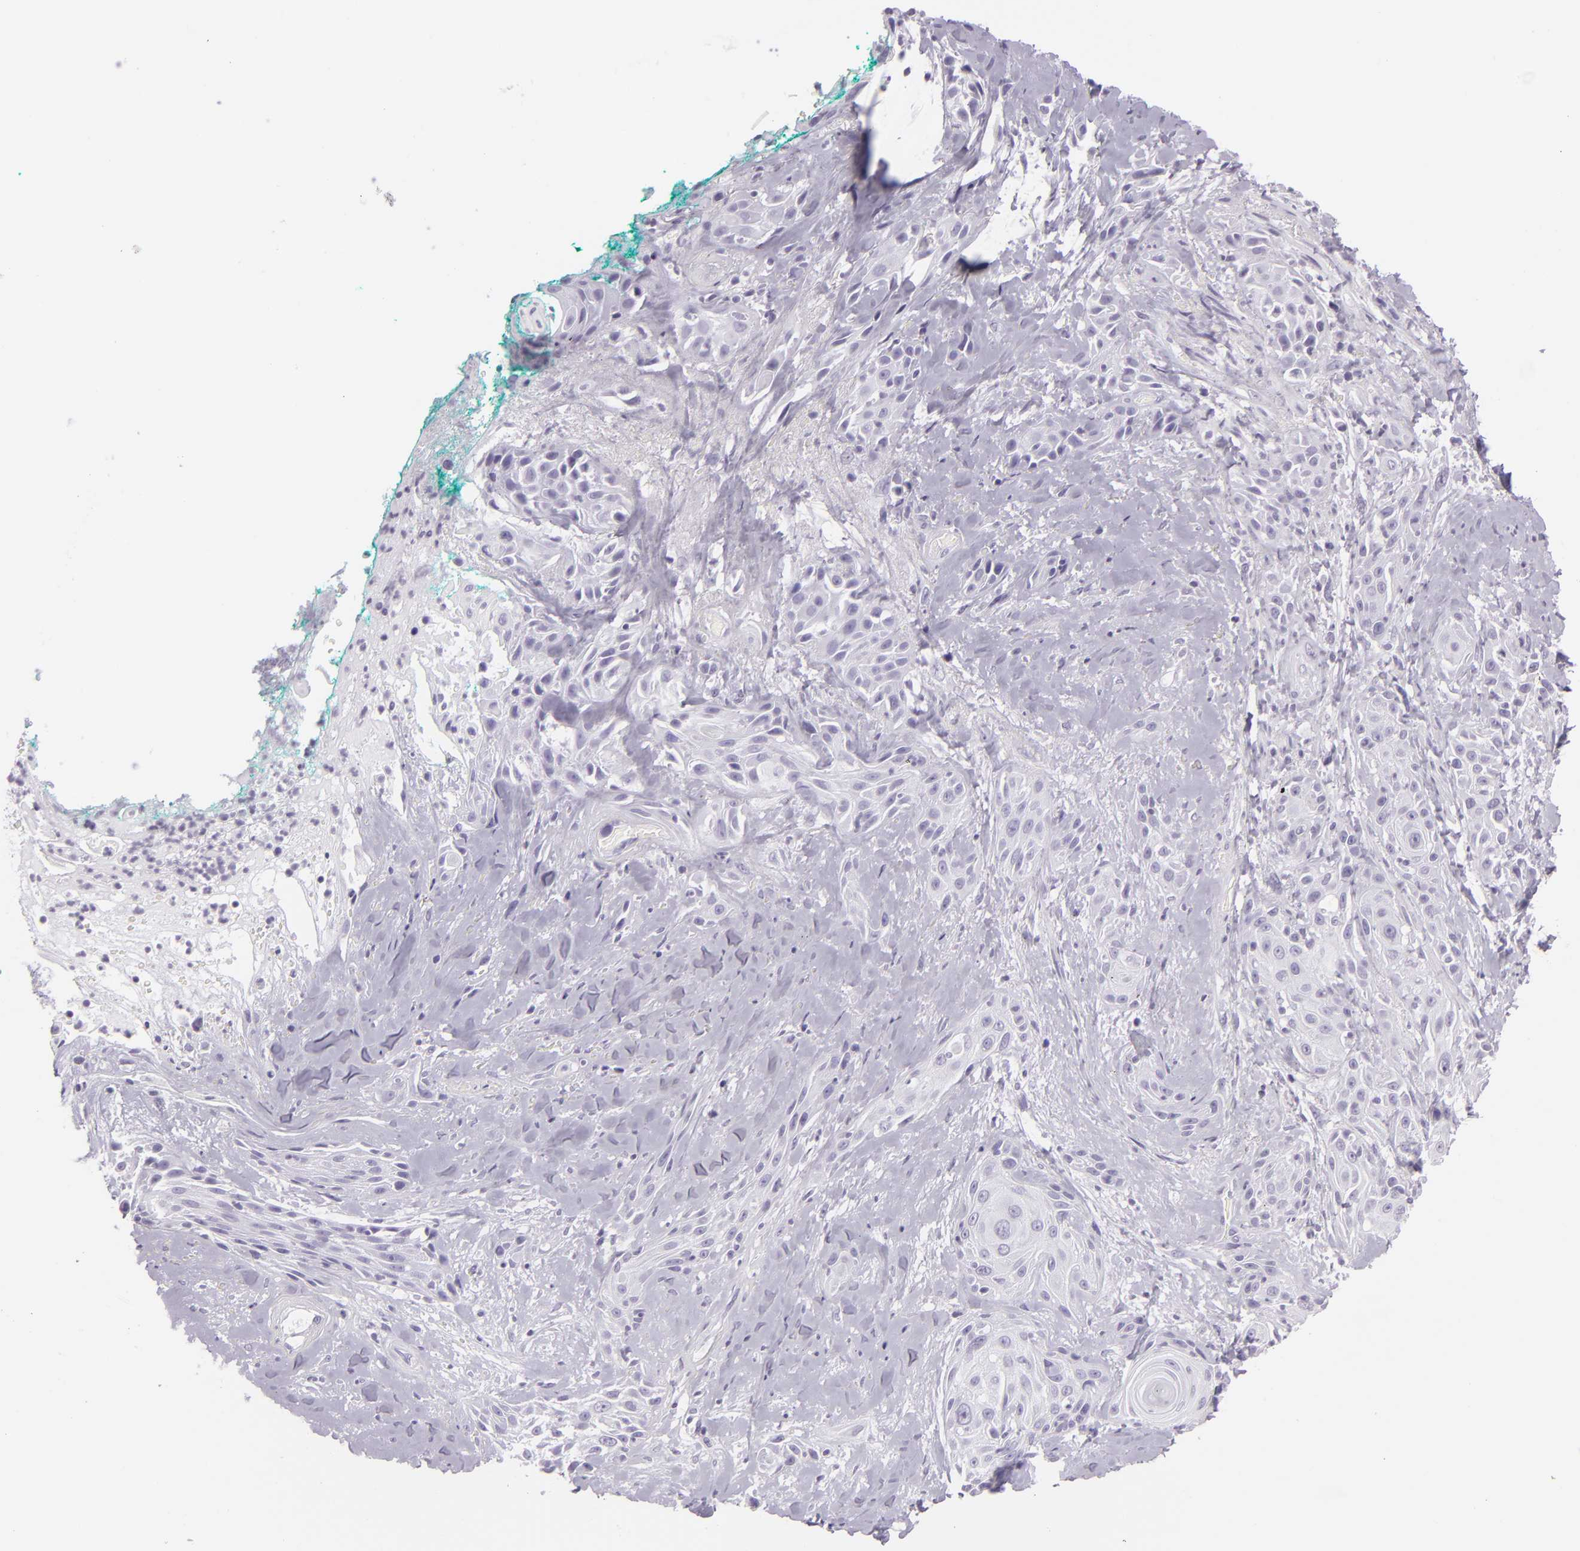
{"staining": {"intensity": "negative", "quantity": "none", "location": "none"}, "tissue": "skin cancer", "cell_type": "Tumor cells", "image_type": "cancer", "snomed": [{"axis": "morphology", "description": "Squamous cell carcinoma, NOS"}, {"axis": "topography", "description": "Skin"}, {"axis": "topography", "description": "Anal"}], "caption": "Immunohistochemistry (IHC) image of human skin squamous cell carcinoma stained for a protein (brown), which demonstrates no staining in tumor cells. Nuclei are stained in blue.", "gene": "MUC6", "patient": {"sex": "male", "age": 64}}